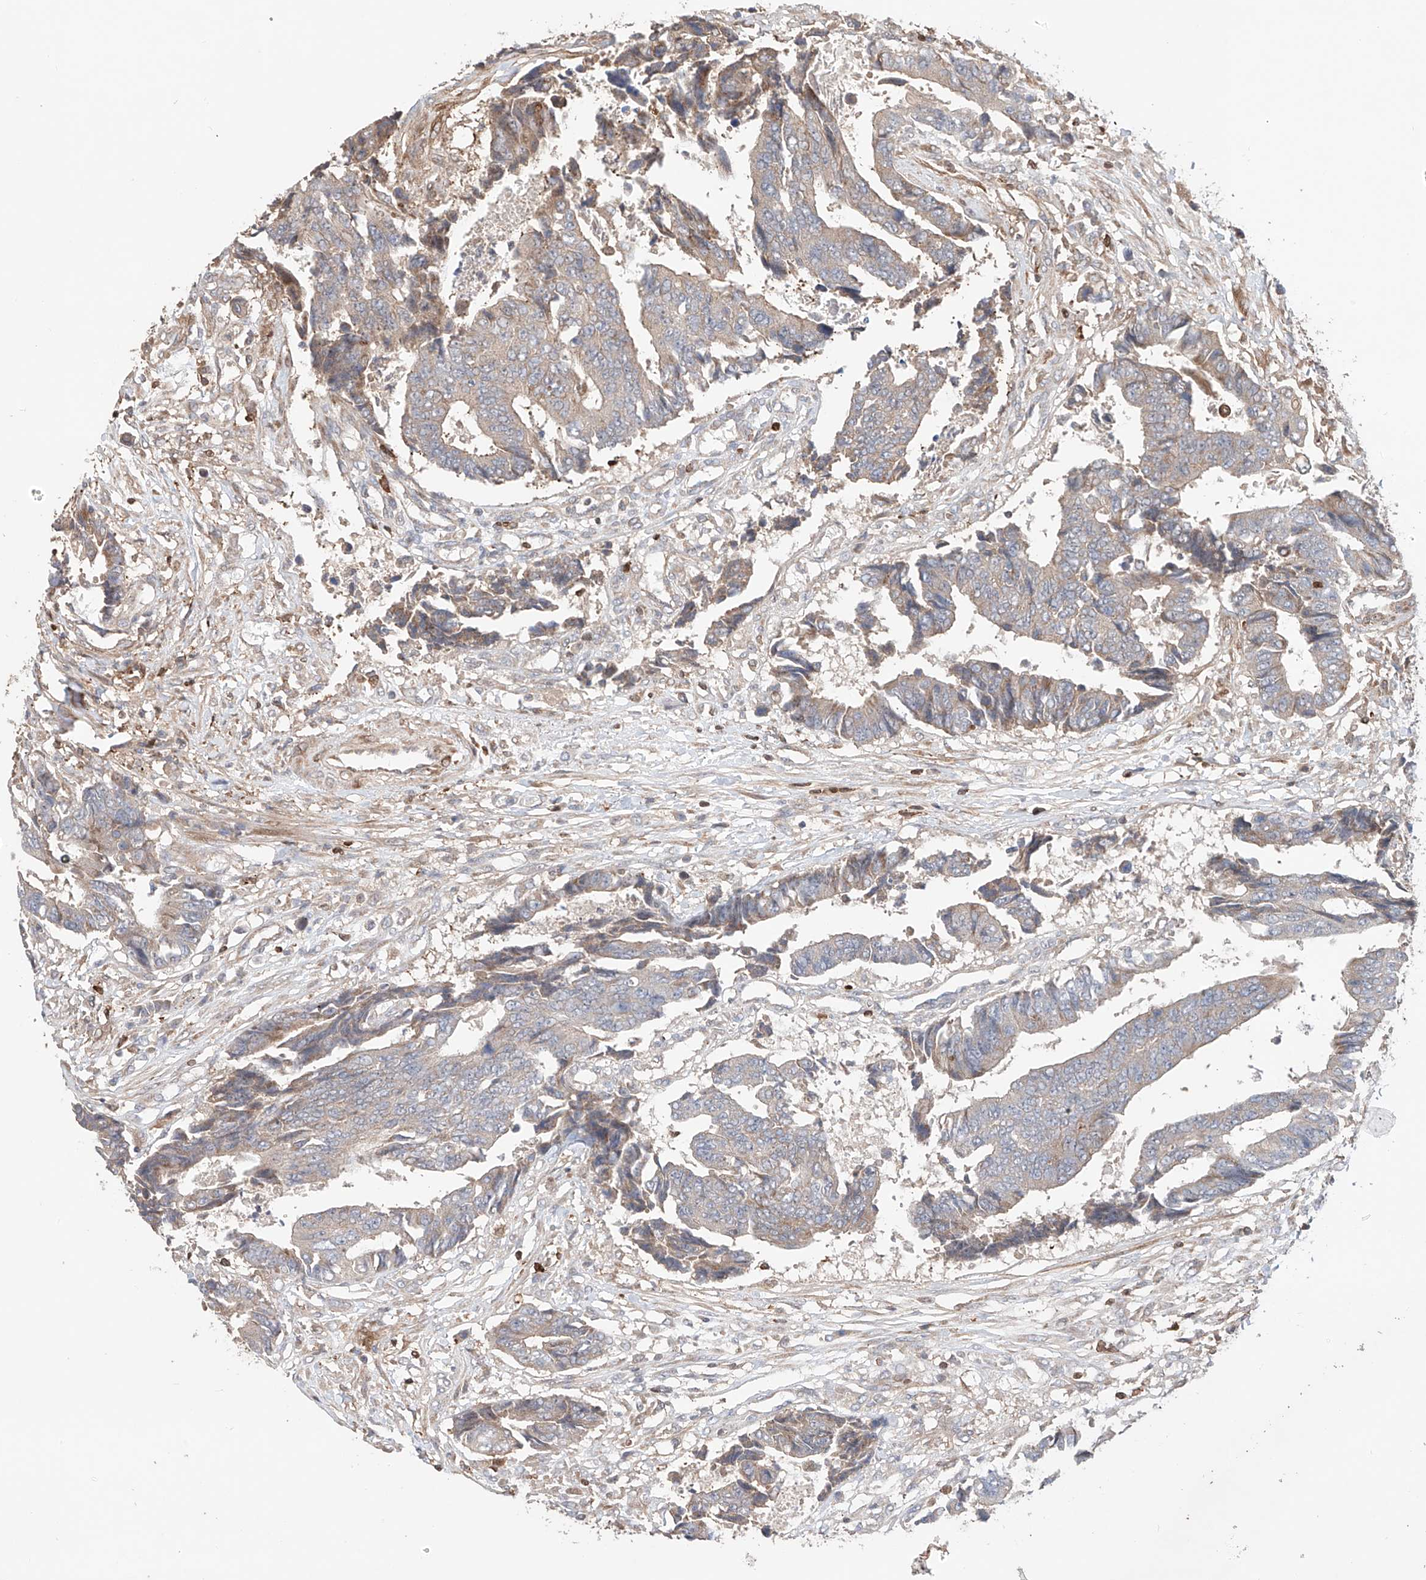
{"staining": {"intensity": "weak", "quantity": "<25%", "location": "cytoplasmic/membranous"}, "tissue": "colorectal cancer", "cell_type": "Tumor cells", "image_type": "cancer", "snomed": [{"axis": "morphology", "description": "Adenocarcinoma, NOS"}, {"axis": "topography", "description": "Rectum"}], "caption": "Colorectal cancer was stained to show a protein in brown. There is no significant staining in tumor cells. The staining was performed using DAB to visualize the protein expression in brown, while the nuclei were stained in blue with hematoxylin (Magnification: 20x).", "gene": "IGSF22", "patient": {"sex": "male", "age": 84}}